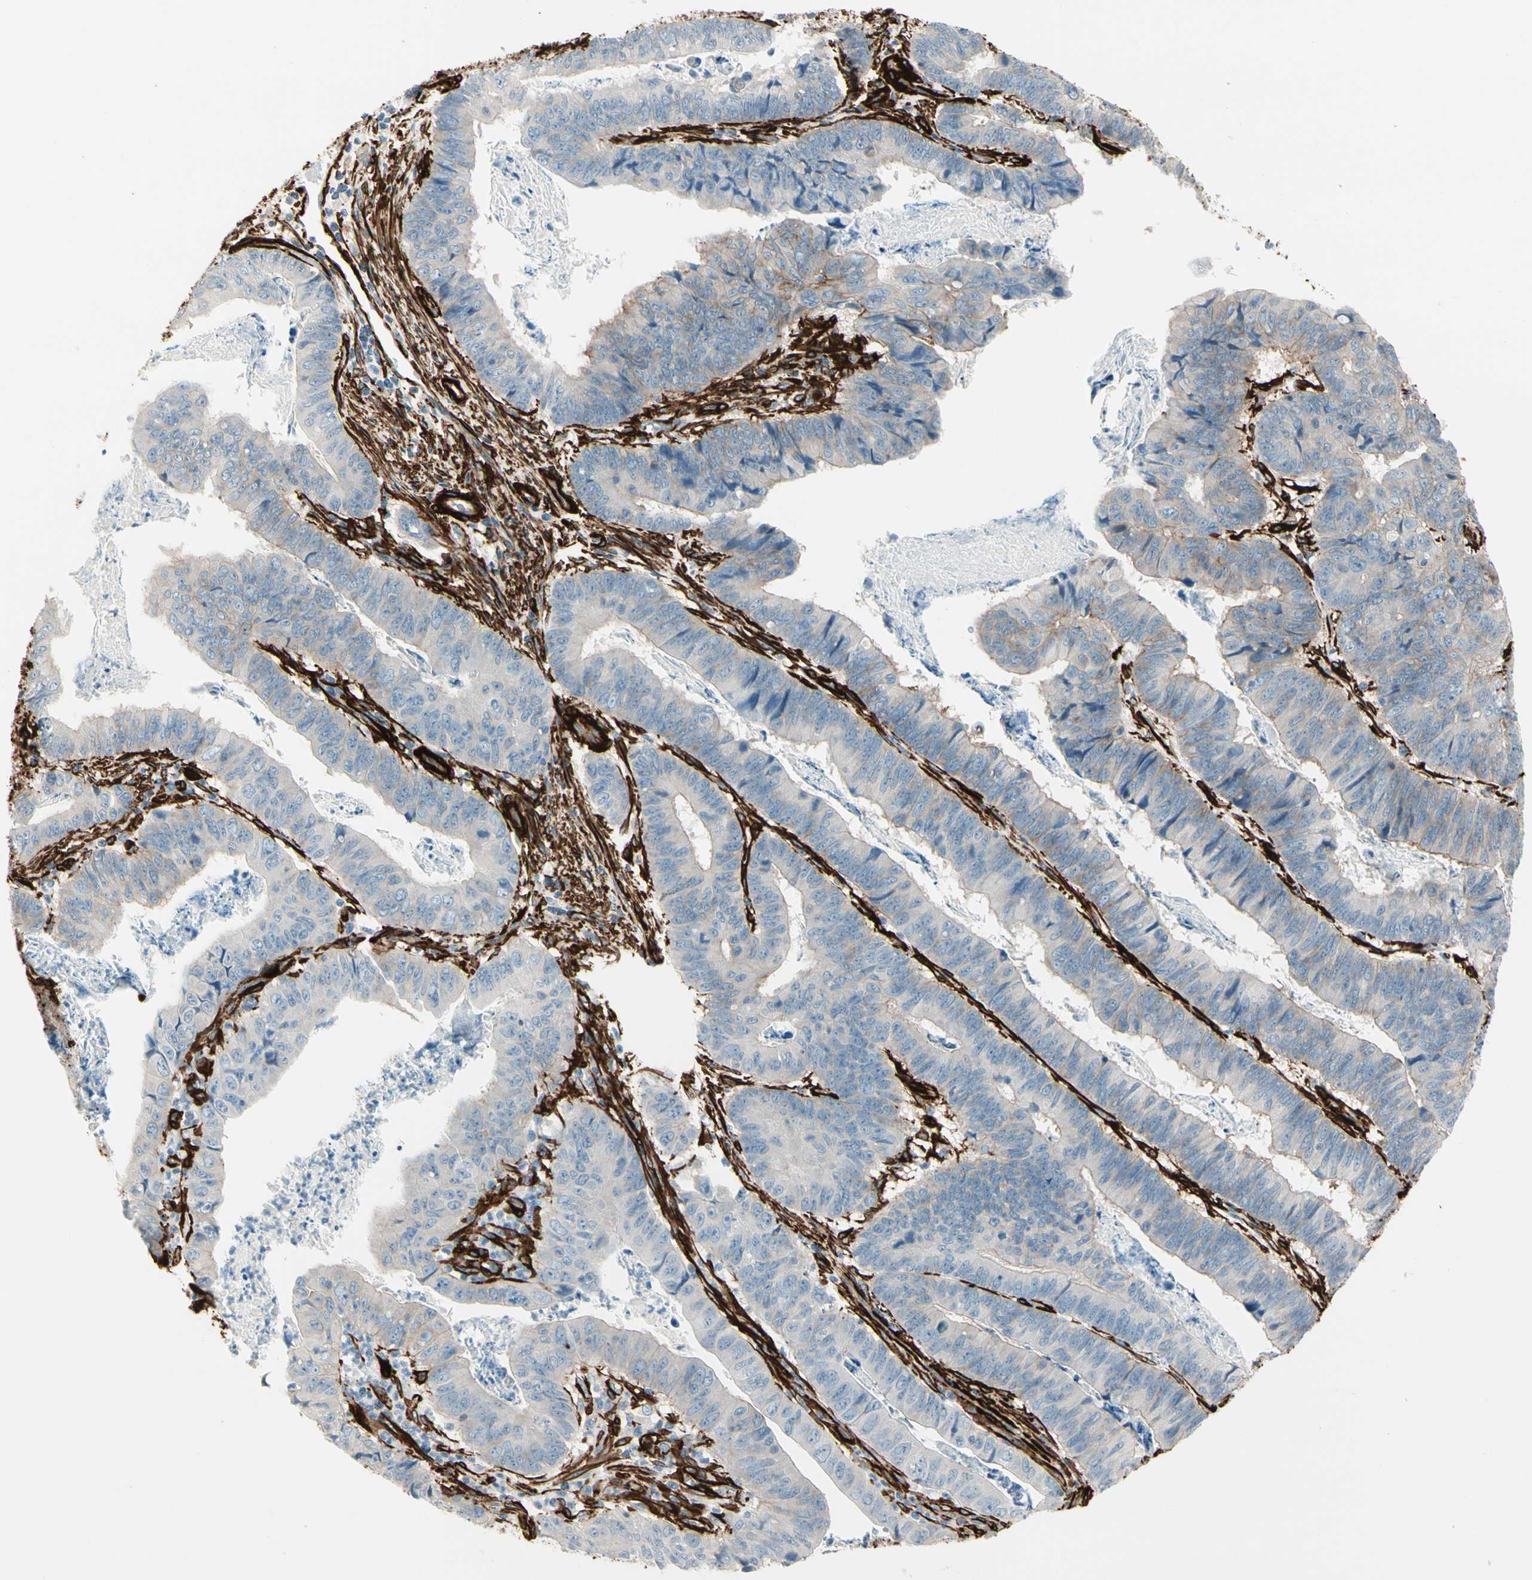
{"staining": {"intensity": "weak", "quantity": "<25%", "location": "cytoplasmic/membranous"}, "tissue": "stomach cancer", "cell_type": "Tumor cells", "image_type": "cancer", "snomed": [{"axis": "morphology", "description": "Adenocarcinoma, NOS"}, {"axis": "topography", "description": "Stomach, lower"}], "caption": "High magnification brightfield microscopy of stomach cancer stained with DAB (brown) and counterstained with hematoxylin (blue): tumor cells show no significant staining.", "gene": "CALD1", "patient": {"sex": "male", "age": 77}}